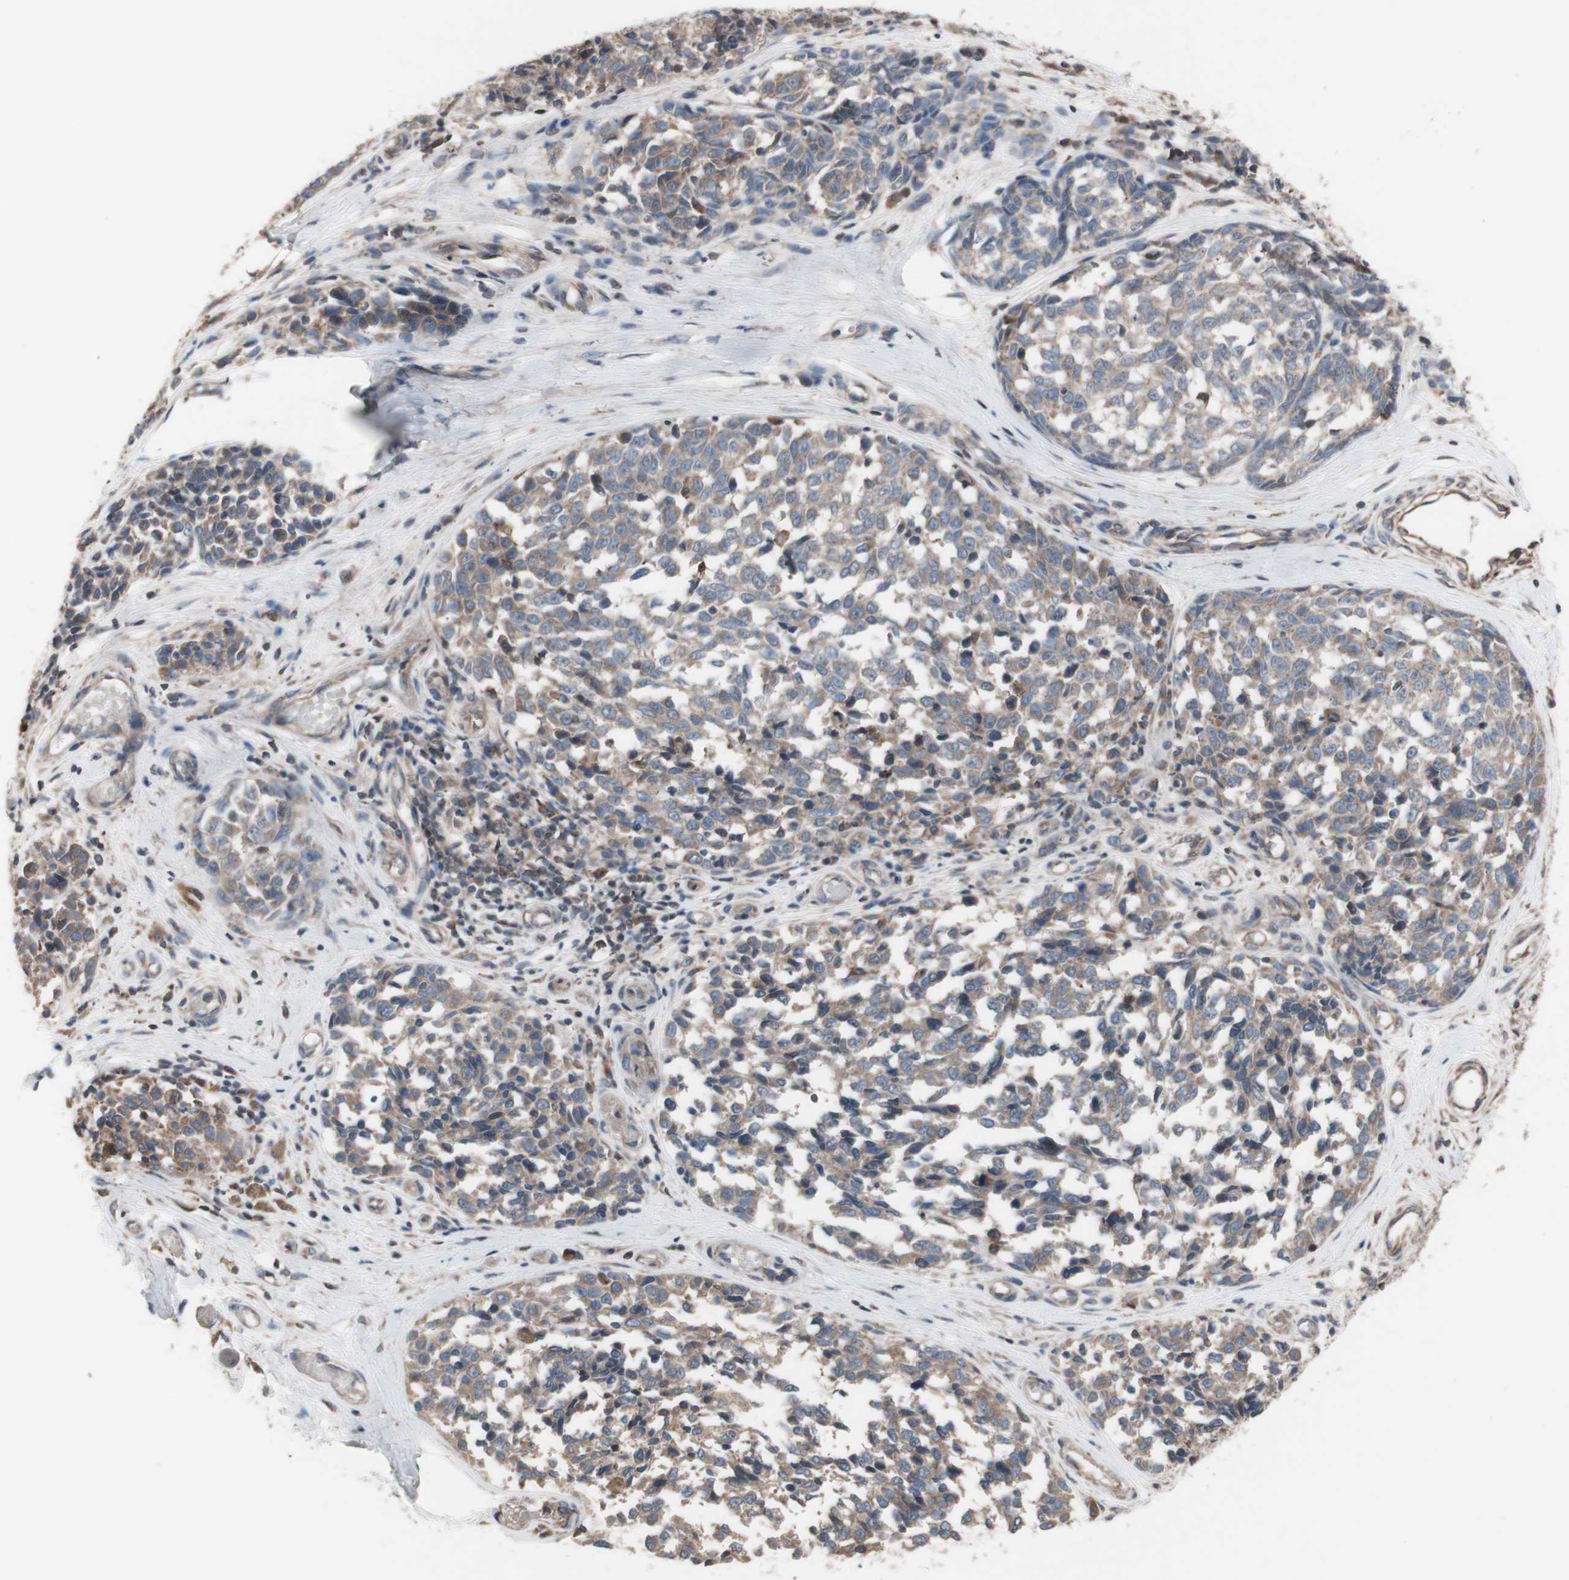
{"staining": {"intensity": "weak", "quantity": ">75%", "location": "cytoplasmic/membranous"}, "tissue": "melanoma", "cell_type": "Tumor cells", "image_type": "cancer", "snomed": [{"axis": "morphology", "description": "Malignant melanoma, NOS"}, {"axis": "topography", "description": "Skin"}], "caption": "Melanoma stained with IHC demonstrates weak cytoplasmic/membranous positivity in approximately >75% of tumor cells. (DAB (3,3'-diaminobenzidine) IHC with brightfield microscopy, high magnification).", "gene": "COPB1", "patient": {"sex": "female", "age": 64}}